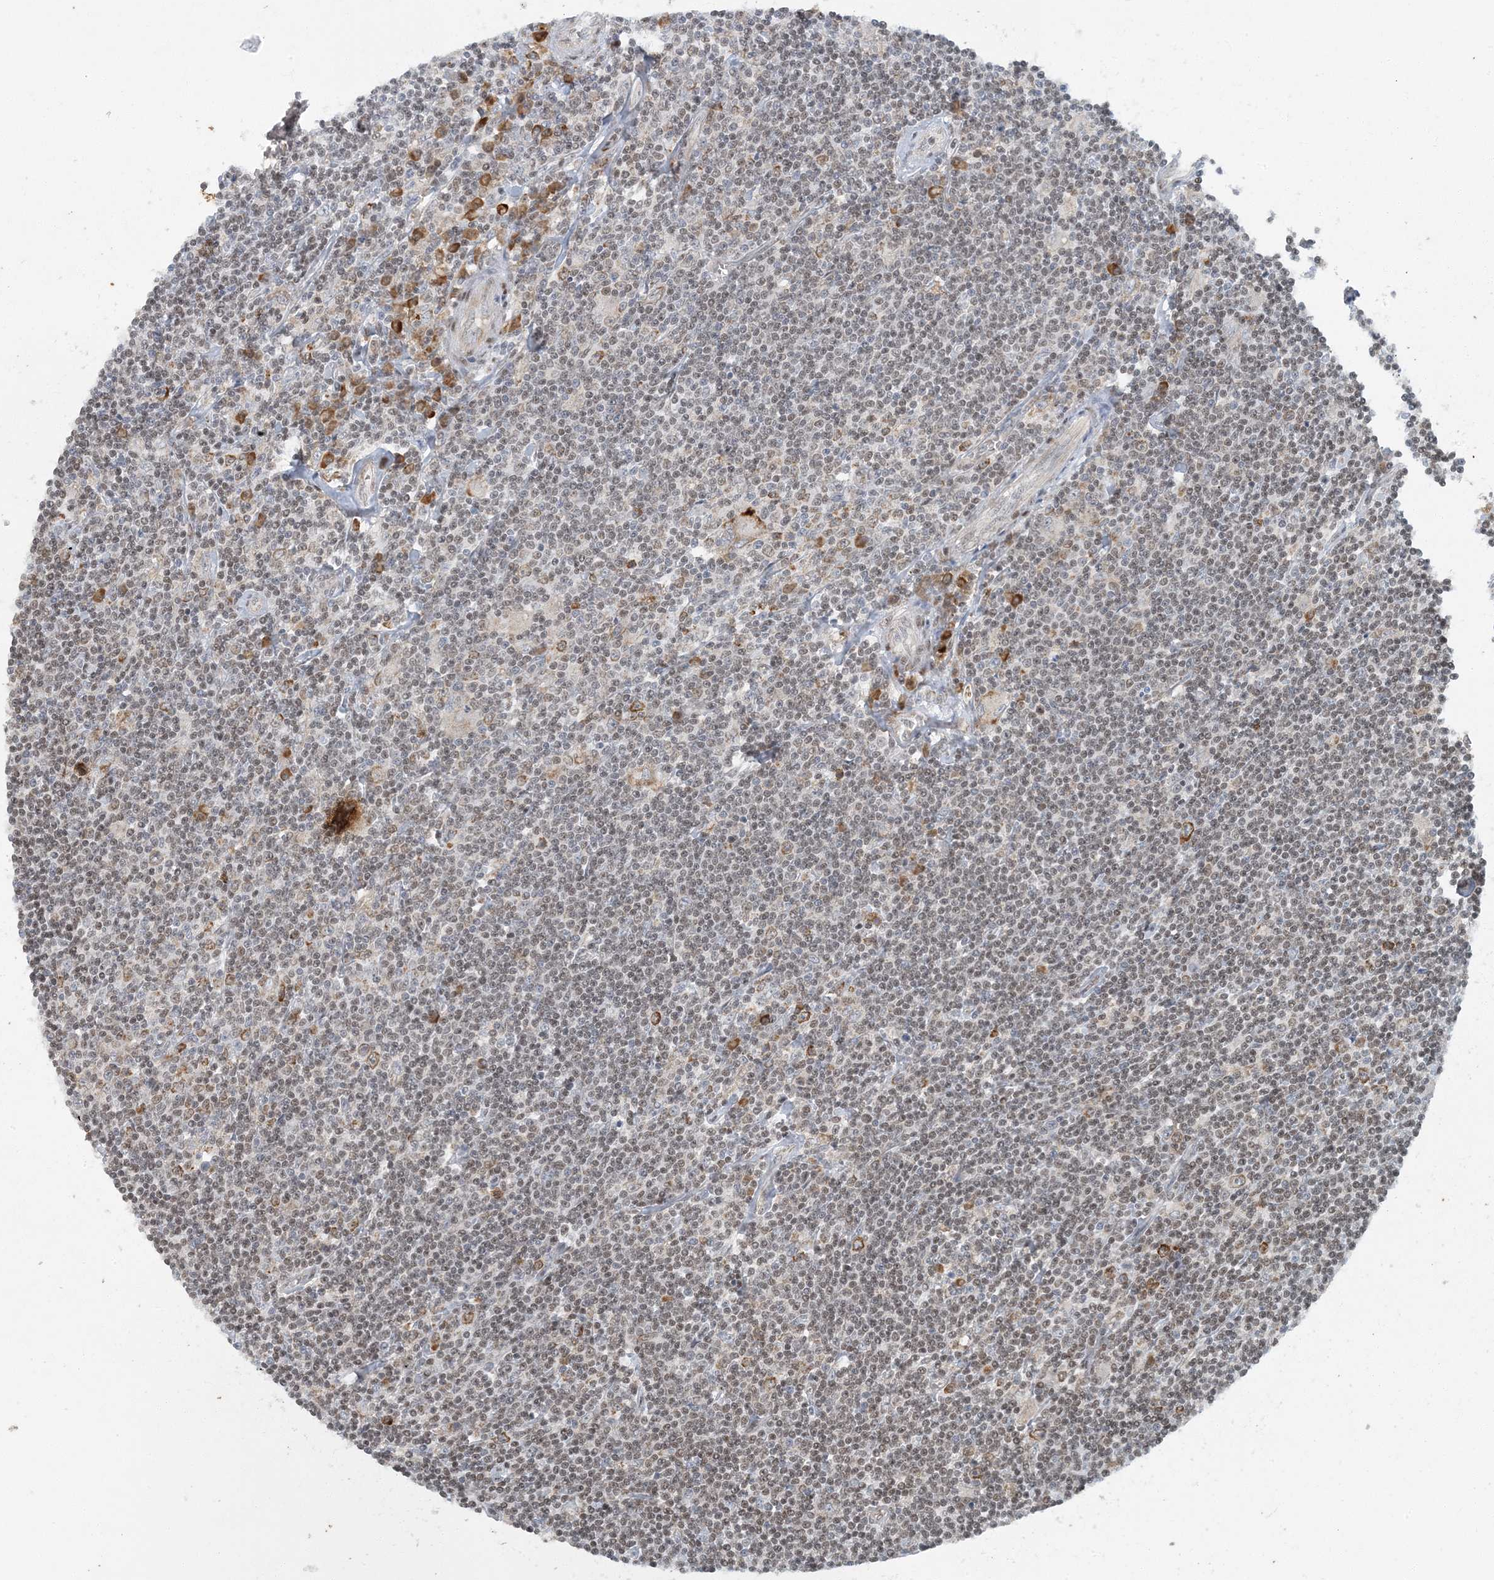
{"staining": {"intensity": "weak", "quantity": "25%-75%", "location": "nuclear"}, "tissue": "lymphoma", "cell_type": "Tumor cells", "image_type": "cancer", "snomed": [{"axis": "morphology", "description": "Malignant lymphoma, non-Hodgkin's type, Low grade"}, {"axis": "topography", "description": "Spleen"}], "caption": "A low amount of weak nuclear staining is seen in approximately 25%-75% of tumor cells in malignant lymphoma, non-Hodgkin's type (low-grade) tissue. Nuclei are stained in blue.", "gene": "AK9", "patient": {"sex": "male", "age": 76}}